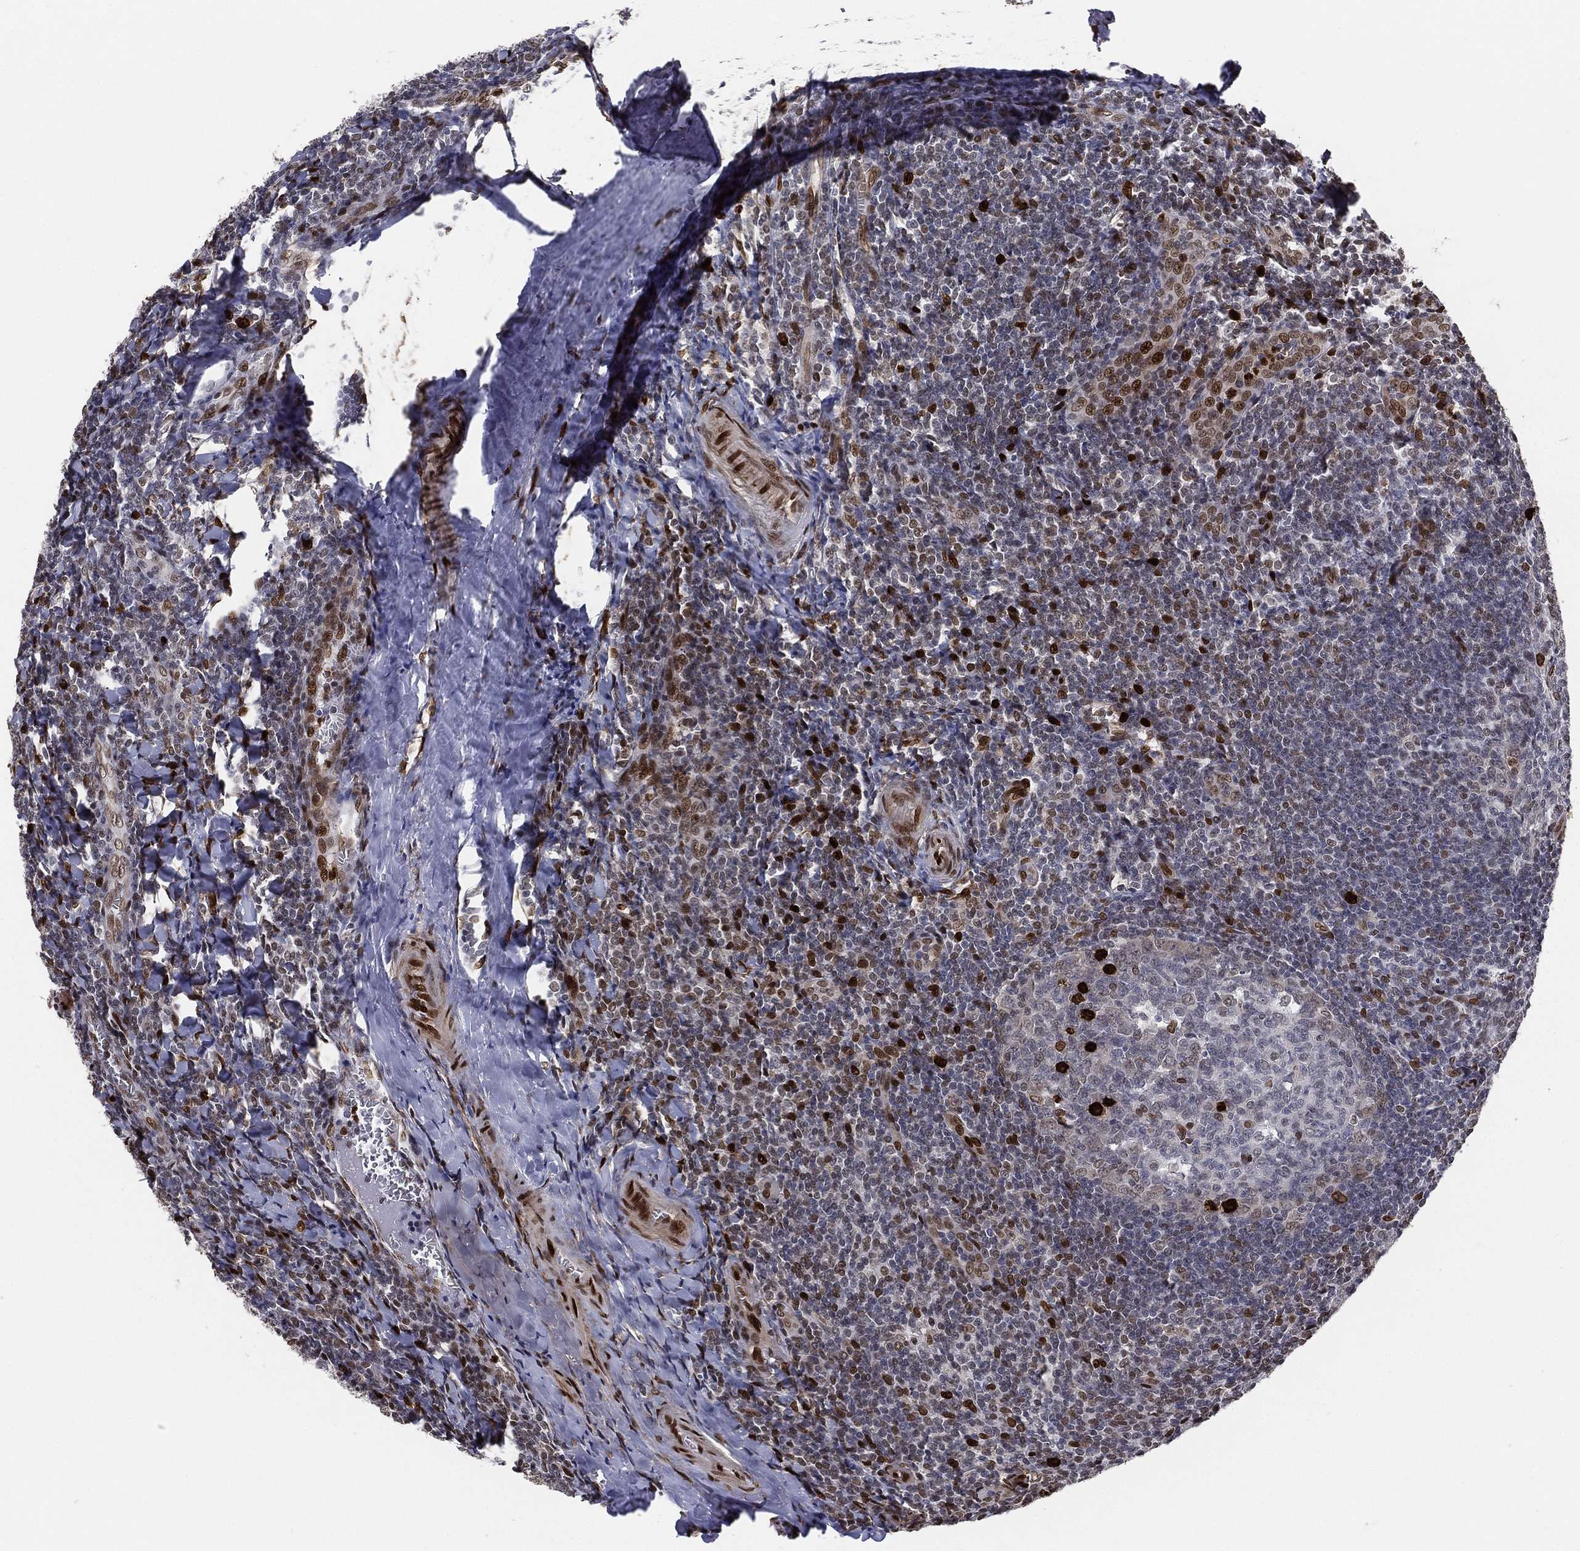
{"staining": {"intensity": "strong", "quantity": "<25%", "location": "nuclear"}, "tissue": "tonsil", "cell_type": "Germinal center cells", "image_type": "normal", "snomed": [{"axis": "morphology", "description": "Normal tissue, NOS"}, {"axis": "topography", "description": "Tonsil"}], "caption": "This micrograph demonstrates unremarkable tonsil stained with IHC to label a protein in brown. The nuclear of germinal center cells show strong positivity for the protein. Nuclei are counter-stained blue.", "gene": "LMNB1", "patient": {"sex": "male", "age": 20}}